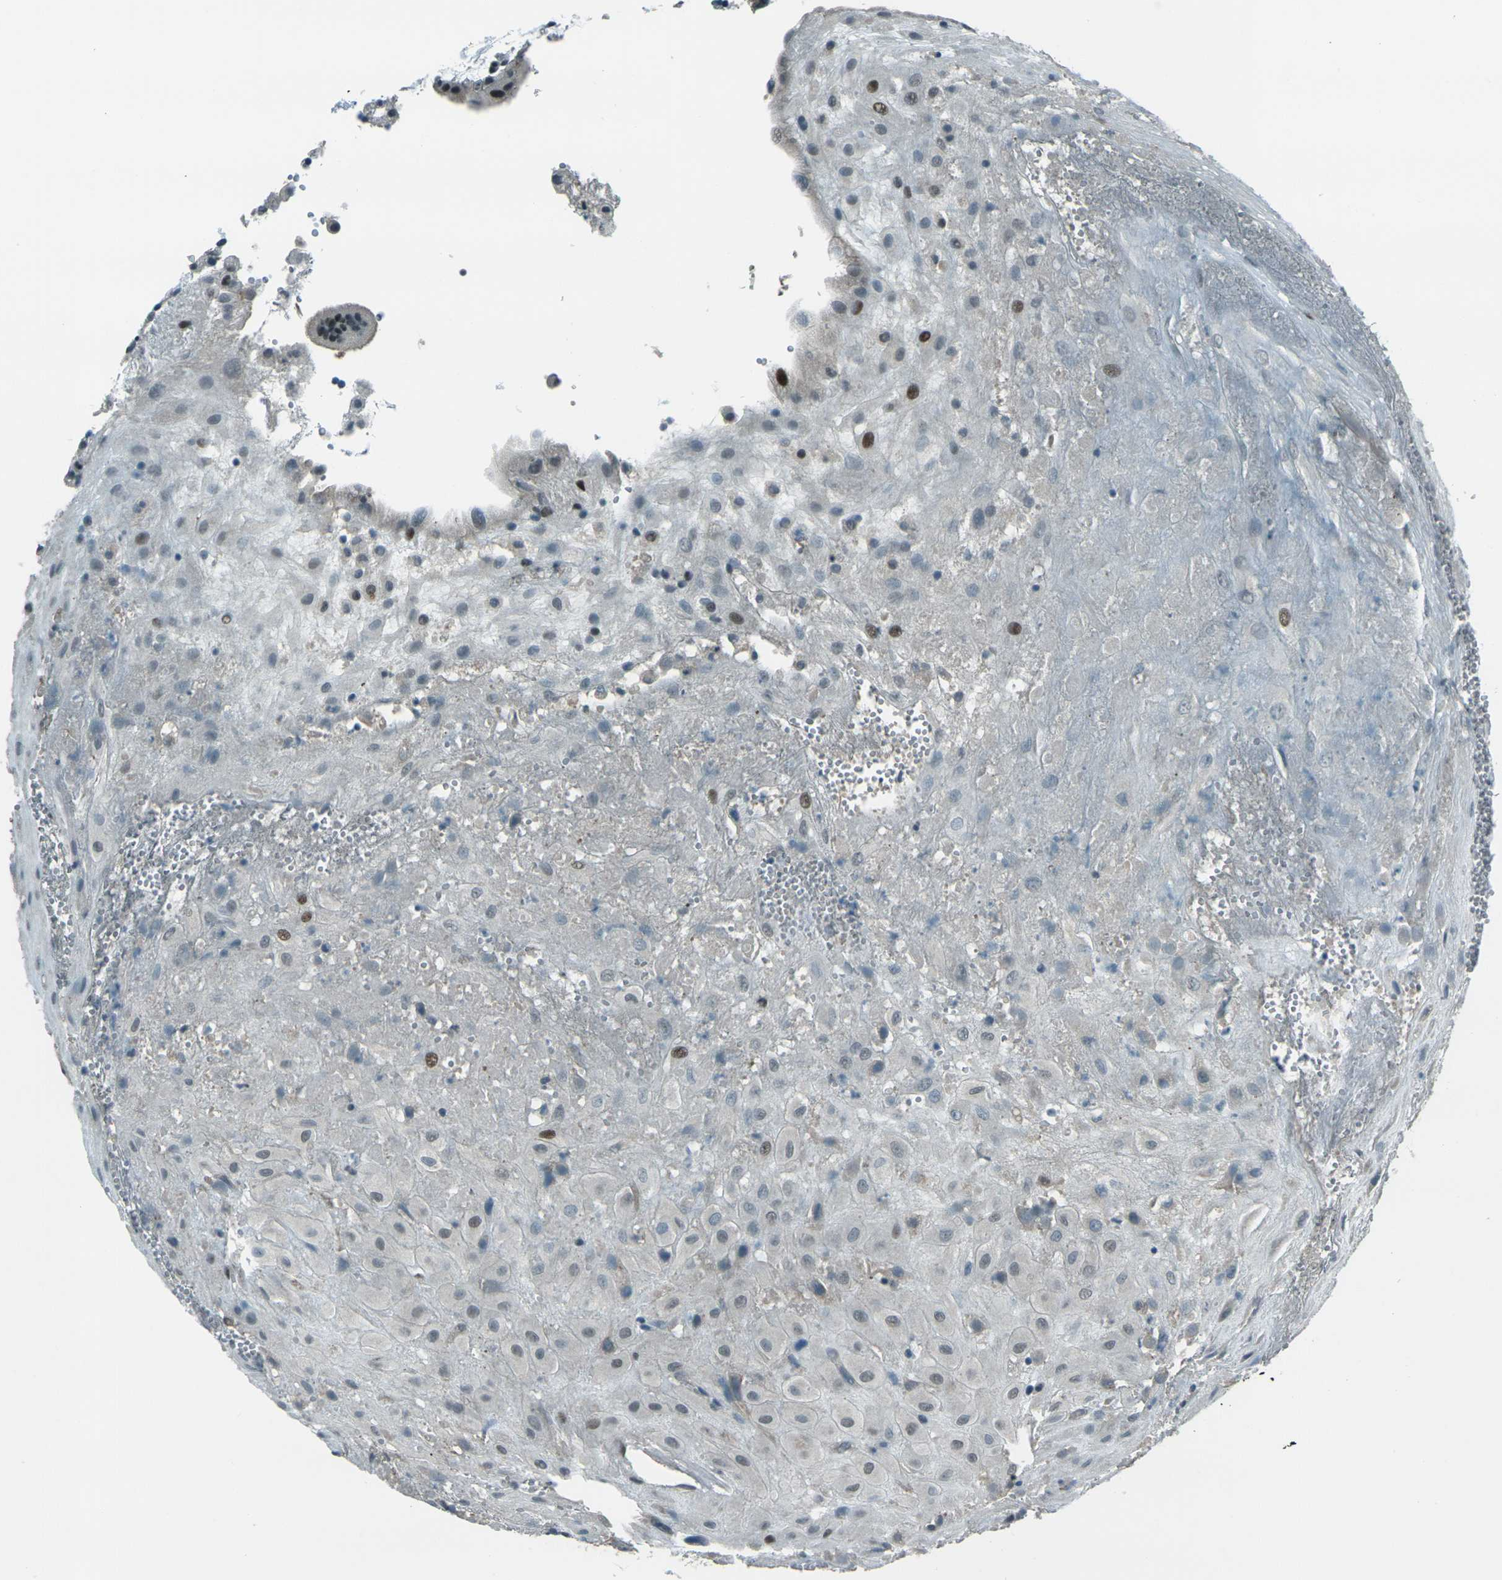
{"staining": {"intensity": "moderate", "quantity": "25%-75%", "location": "cytoplasmic/membranous,nuclear"}, "tissue": "placenta", "cell_type": "Decidual cells", "image_type": "normal", "snomed": [{"axis": "morphology", "description": "Normal tissue, NOS"}, {"axis": "topography", "description": "Placenta"}], "caption": "Immunohistochemical staining of benign human placenta displays 25%-75% levels of moderate cytoplasmic/membranous,nuclear protein staining in approximately 25%-75% of decidual cells. (brown staining indicates protein expression, while blue staining denotes nuclei).", "gene": "GPR19", "patient": {"sex": "female", "age": 18}}